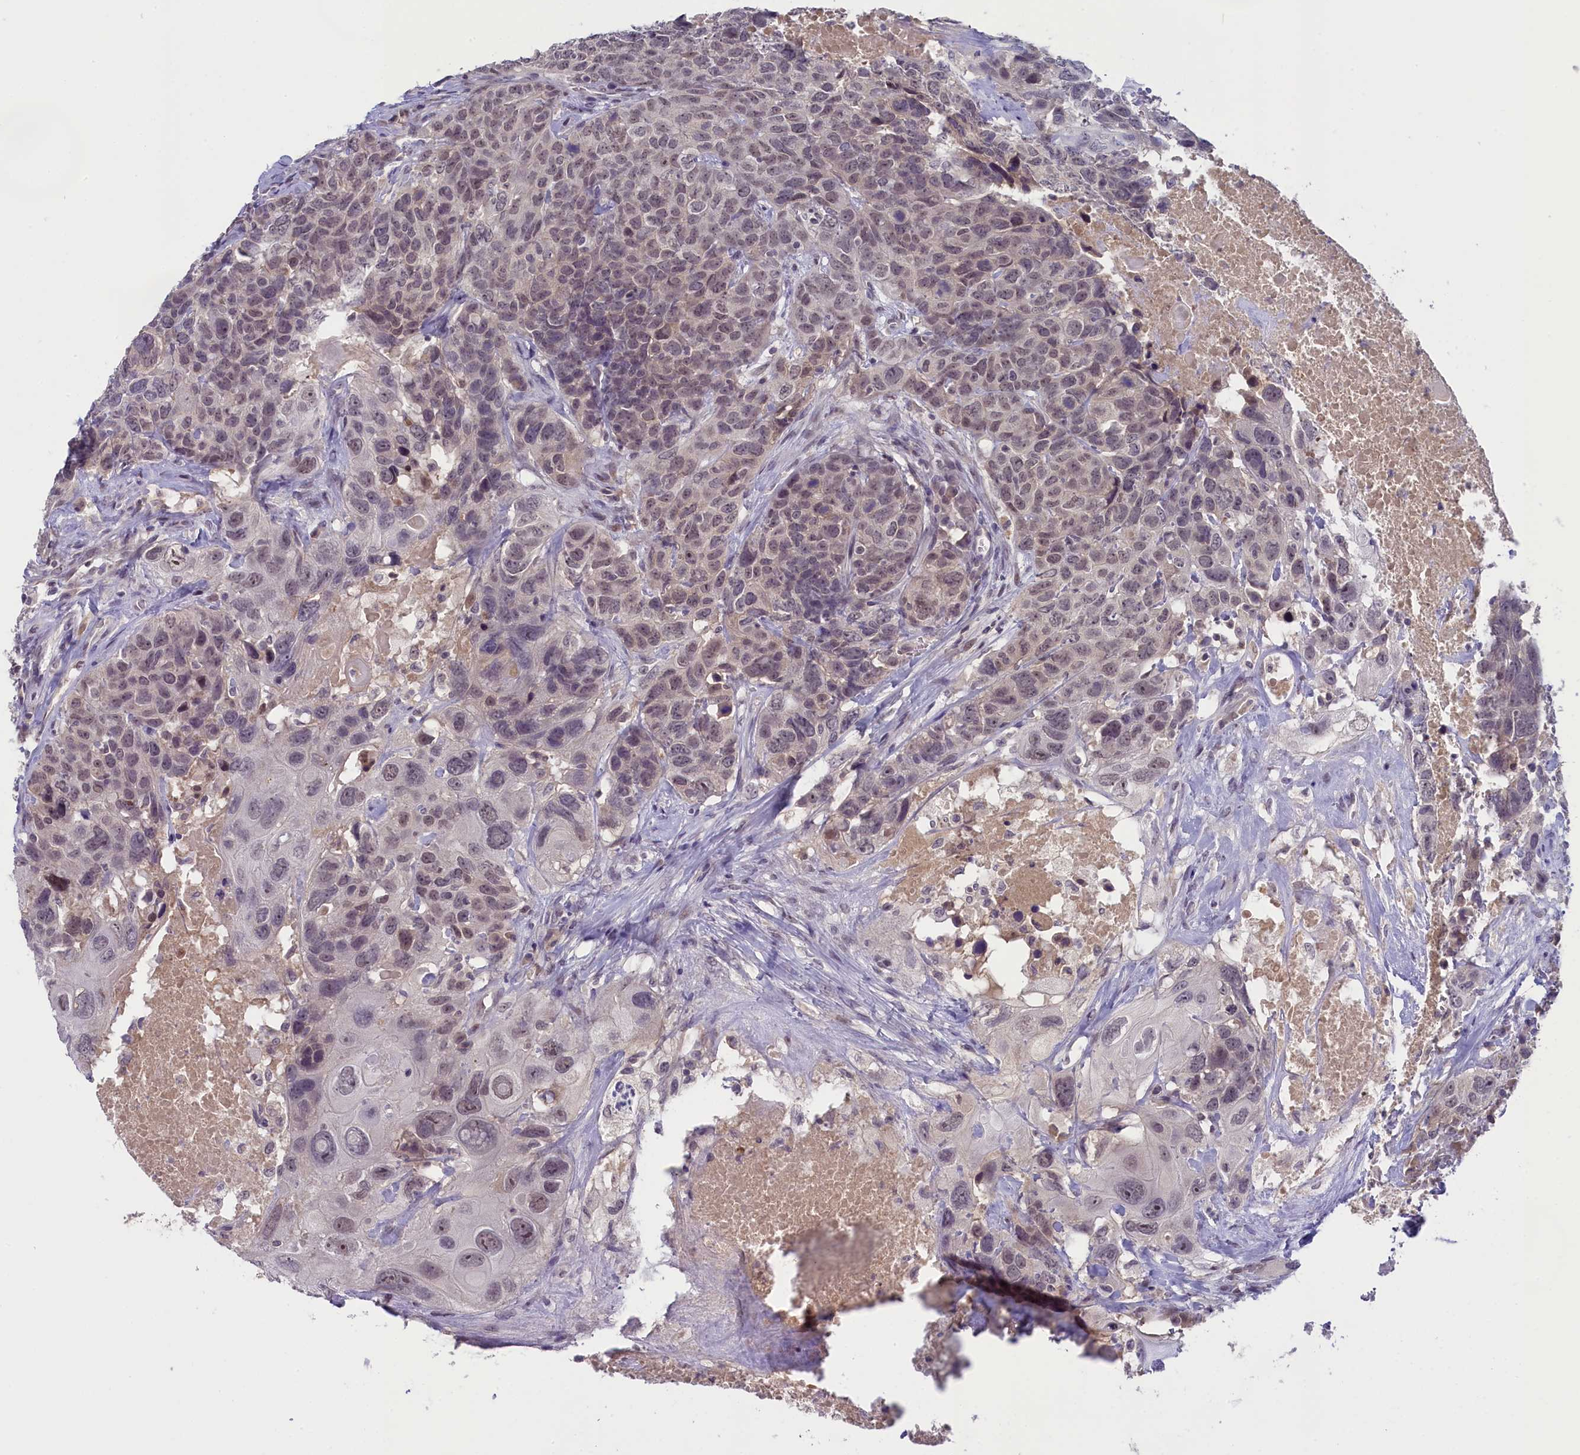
{"staining": {"intensity": "weak", "quantity": ">75%", "location": "nuclear"}, "tissue": "head and neck cancer", "cell_type": "Tumor cells", "image_type": "cancer", "snomed": [{"axis": "morphology", "description": "Squamous cell carcinoma, NOS"}, {"axis": "topography", "description": "Head-Neck"}], "caption": "Protein staining demonstrates weak nuclear positivity in about >75% of tumor cells in head and neck cancer (squamous cell carcinoma).", "gene": "CRAMP1", "patient": {"sex": "male", "age": 66}}